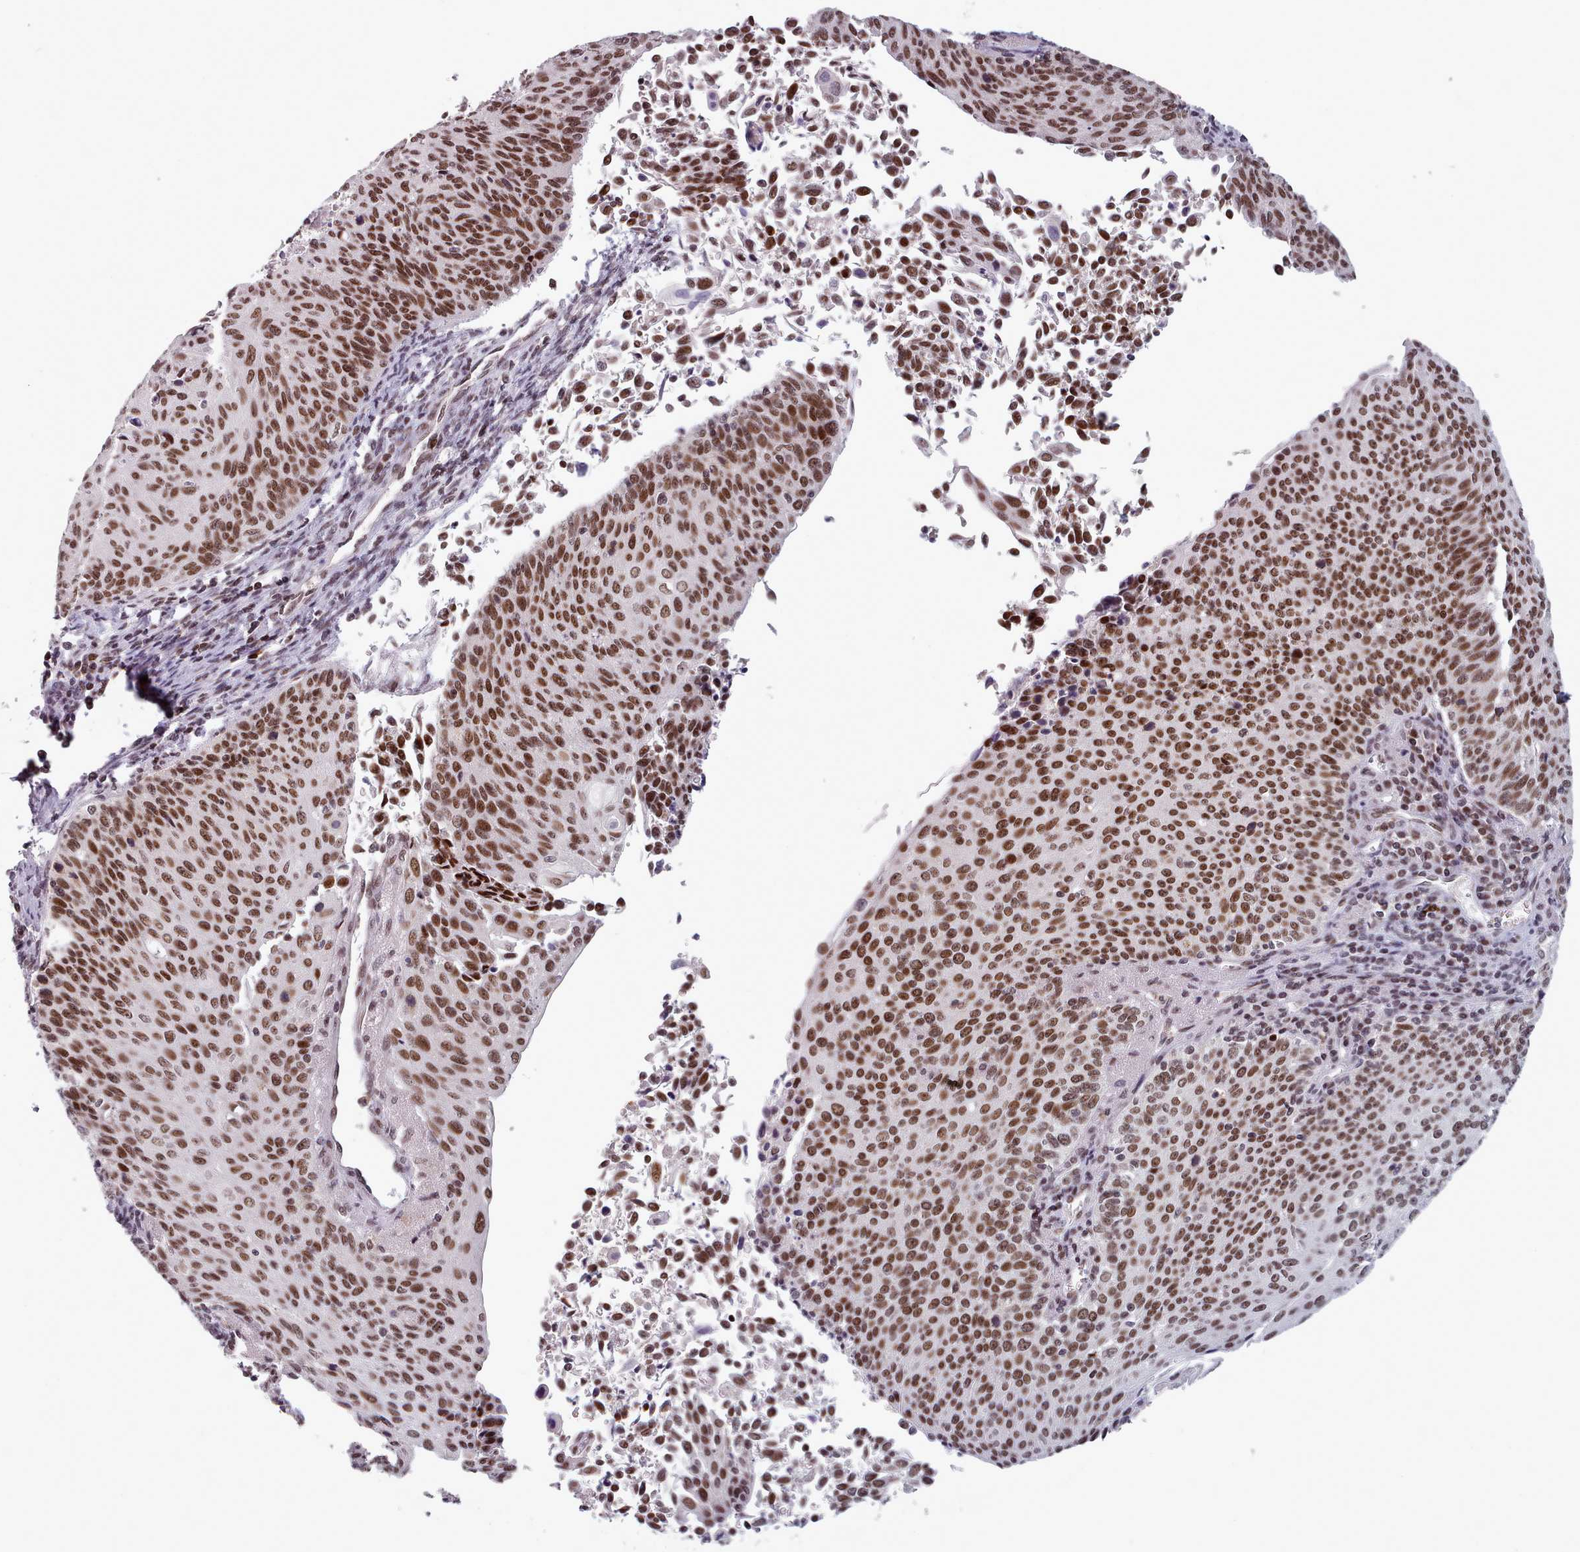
{"staining": {"intensity": "strong", "quantity": ">75%", "location": "nuclear"}, "tissue": "cervical cancer", "cell_type": "Tumor cells", "image_type": "cancer", "snomed": [{"axis": "morphology", "description": "Squamous cell carcinoma, NOS"}, {"axis": "topography", "description": "Cervix"}], "caption": "Cervical cancer (squamous cell carcinoma) was stained to show a protein in brown. There is high levels of strong nuclear staining in about >75% of tumor cells. The protein is stained brown, and the nuclei are stained in blue (DAB (3,3'-diaminobenzidine) IHC with brightfield microscopy, high magnification).", "gene": "SRSF9", "patient": {"sex": "female", "age": 55}}